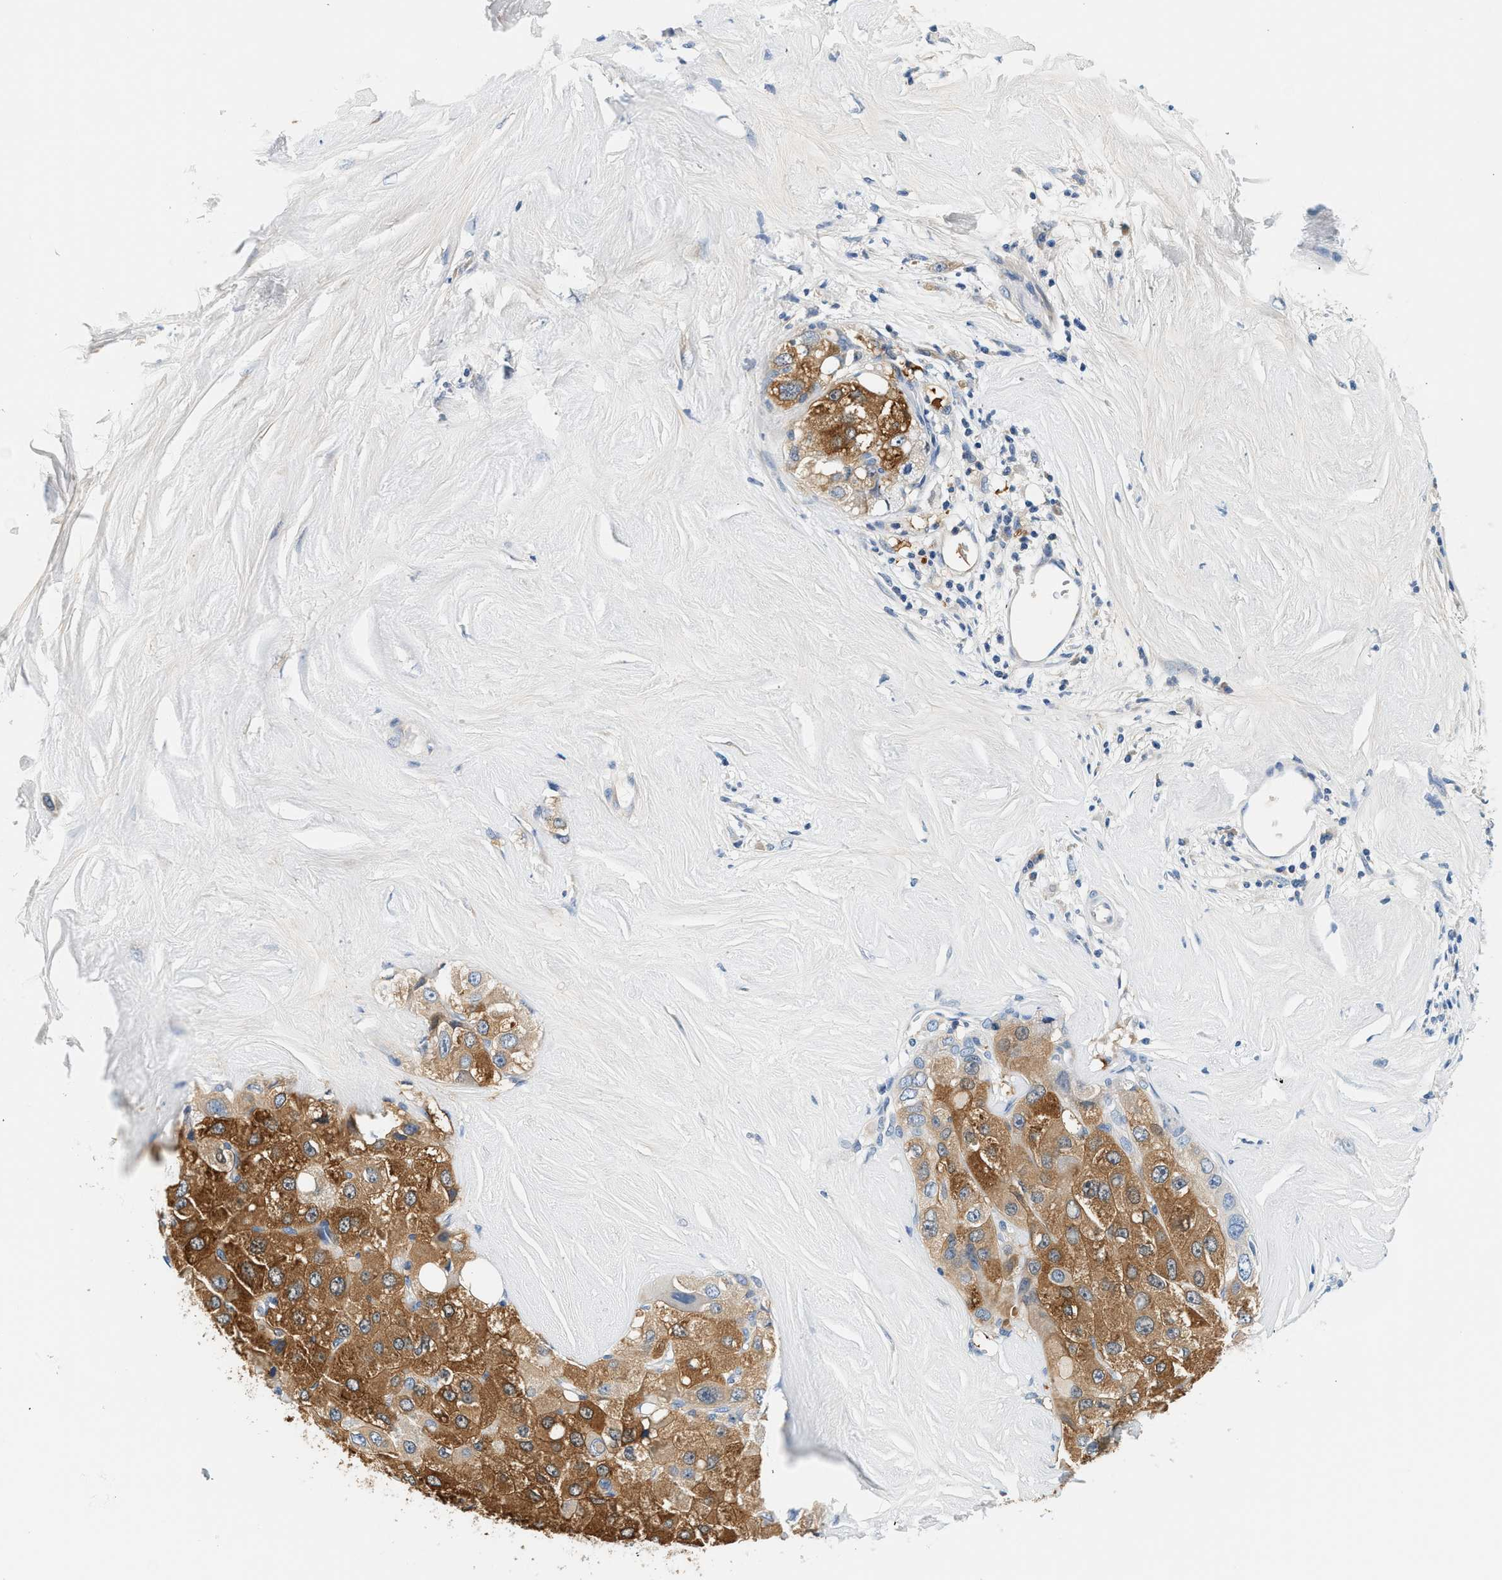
{"staining": {"intensity": "moderate", "quantity": ">75%", "location": "cytoplasmic/membranous"}, "tissue": "liver cancer", "cell_type": "Tumor cells", "image_type": "cancer", "snomed": [{"axis": "morphology", "description": "Carcinoma, Hepatocellular, NOS"}, {"axis": "topography", "description": "Liver"}], "caption": "The immunohistochemical stain shows moderate cytoplasmic/membranous staining in tumor cells of liver cancer (hepatocellular carcinoma) tissue.", "gene": "SLC35E1", "patient": {"sex": "male", "age": 80}}